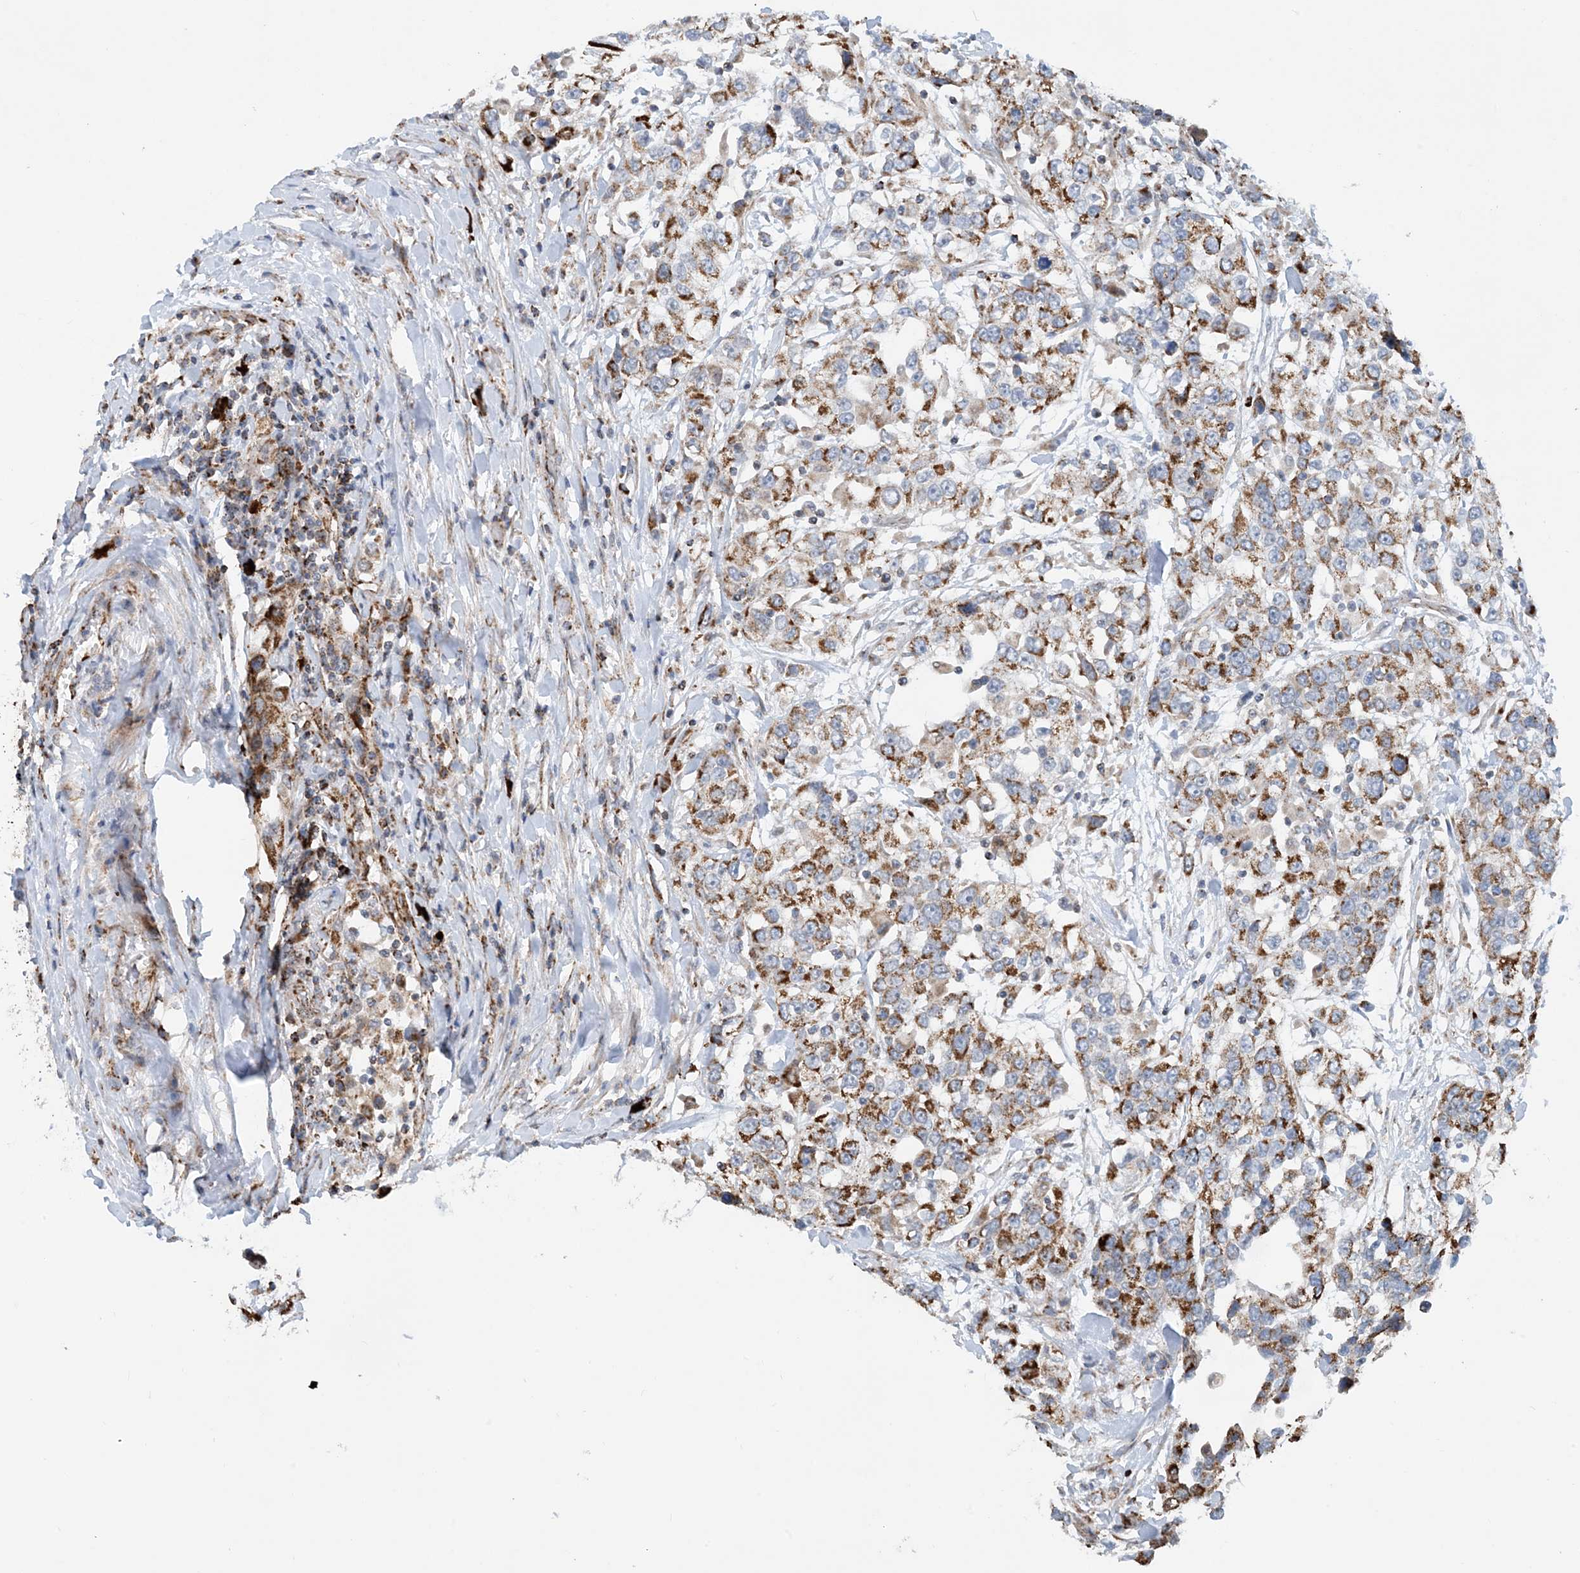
{"staining": {"intensity": "moderate", "quantity": ">75%", "location": "cytoplasmic/membranous"}, "tissue": "urothelial cancer", "cell_type": "Tumor cells", "image_type": "cancer", "snomed": [{"axis": "morphology", "description": "Urothelial carcinoma, High grade"}, {"axis": "topography", "description": "Urinary bladder"}], "caption": "Moderate cytoplasmic/membranous protein positivity is seen in approximately >75% of tumor cells in urothelial cancer.", "gene": "PCDHGA1", "patient": {"sex": "female", "age": 80}}